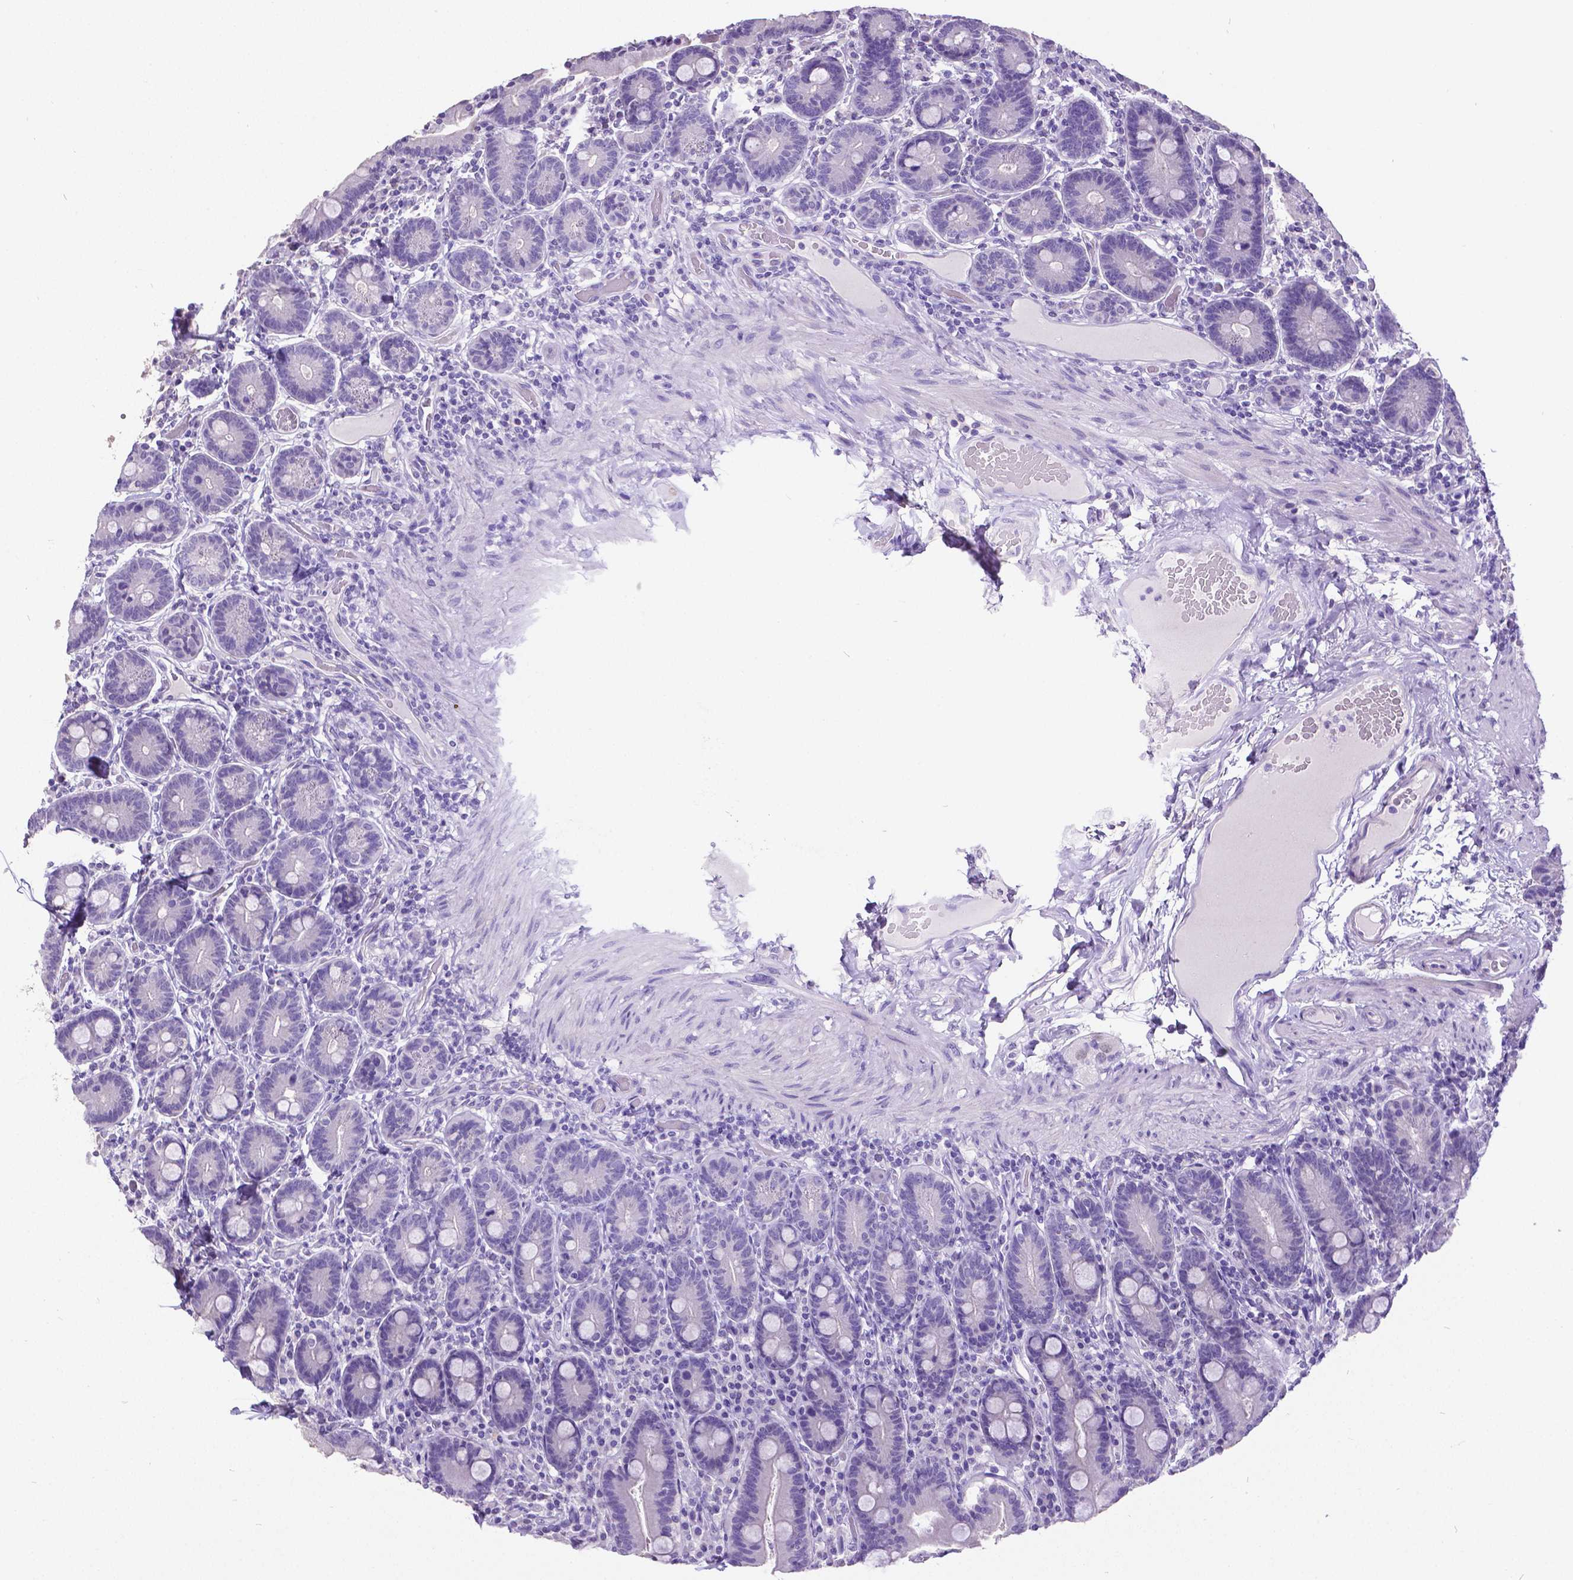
{"staining": {"intensity": "negative", "quantity": "none", "location": "none"}, "tissue": "duodenum", "cell_type": "Glandular cells", "image_type": "normal", "snomed": [{"axis": "morphology", "description": "Normal tissue, NOS"}, {"axis": "topography", "description": "Duodenum"}], "caption": "Immunohistochemical staining of unremarkable human duodenum demonstrates no significant staining in glandular cells. (IHC, brightfield microscopy, high magnification).", "gene": "SATB2", "patient": {"sex": "female", "age": 62}}